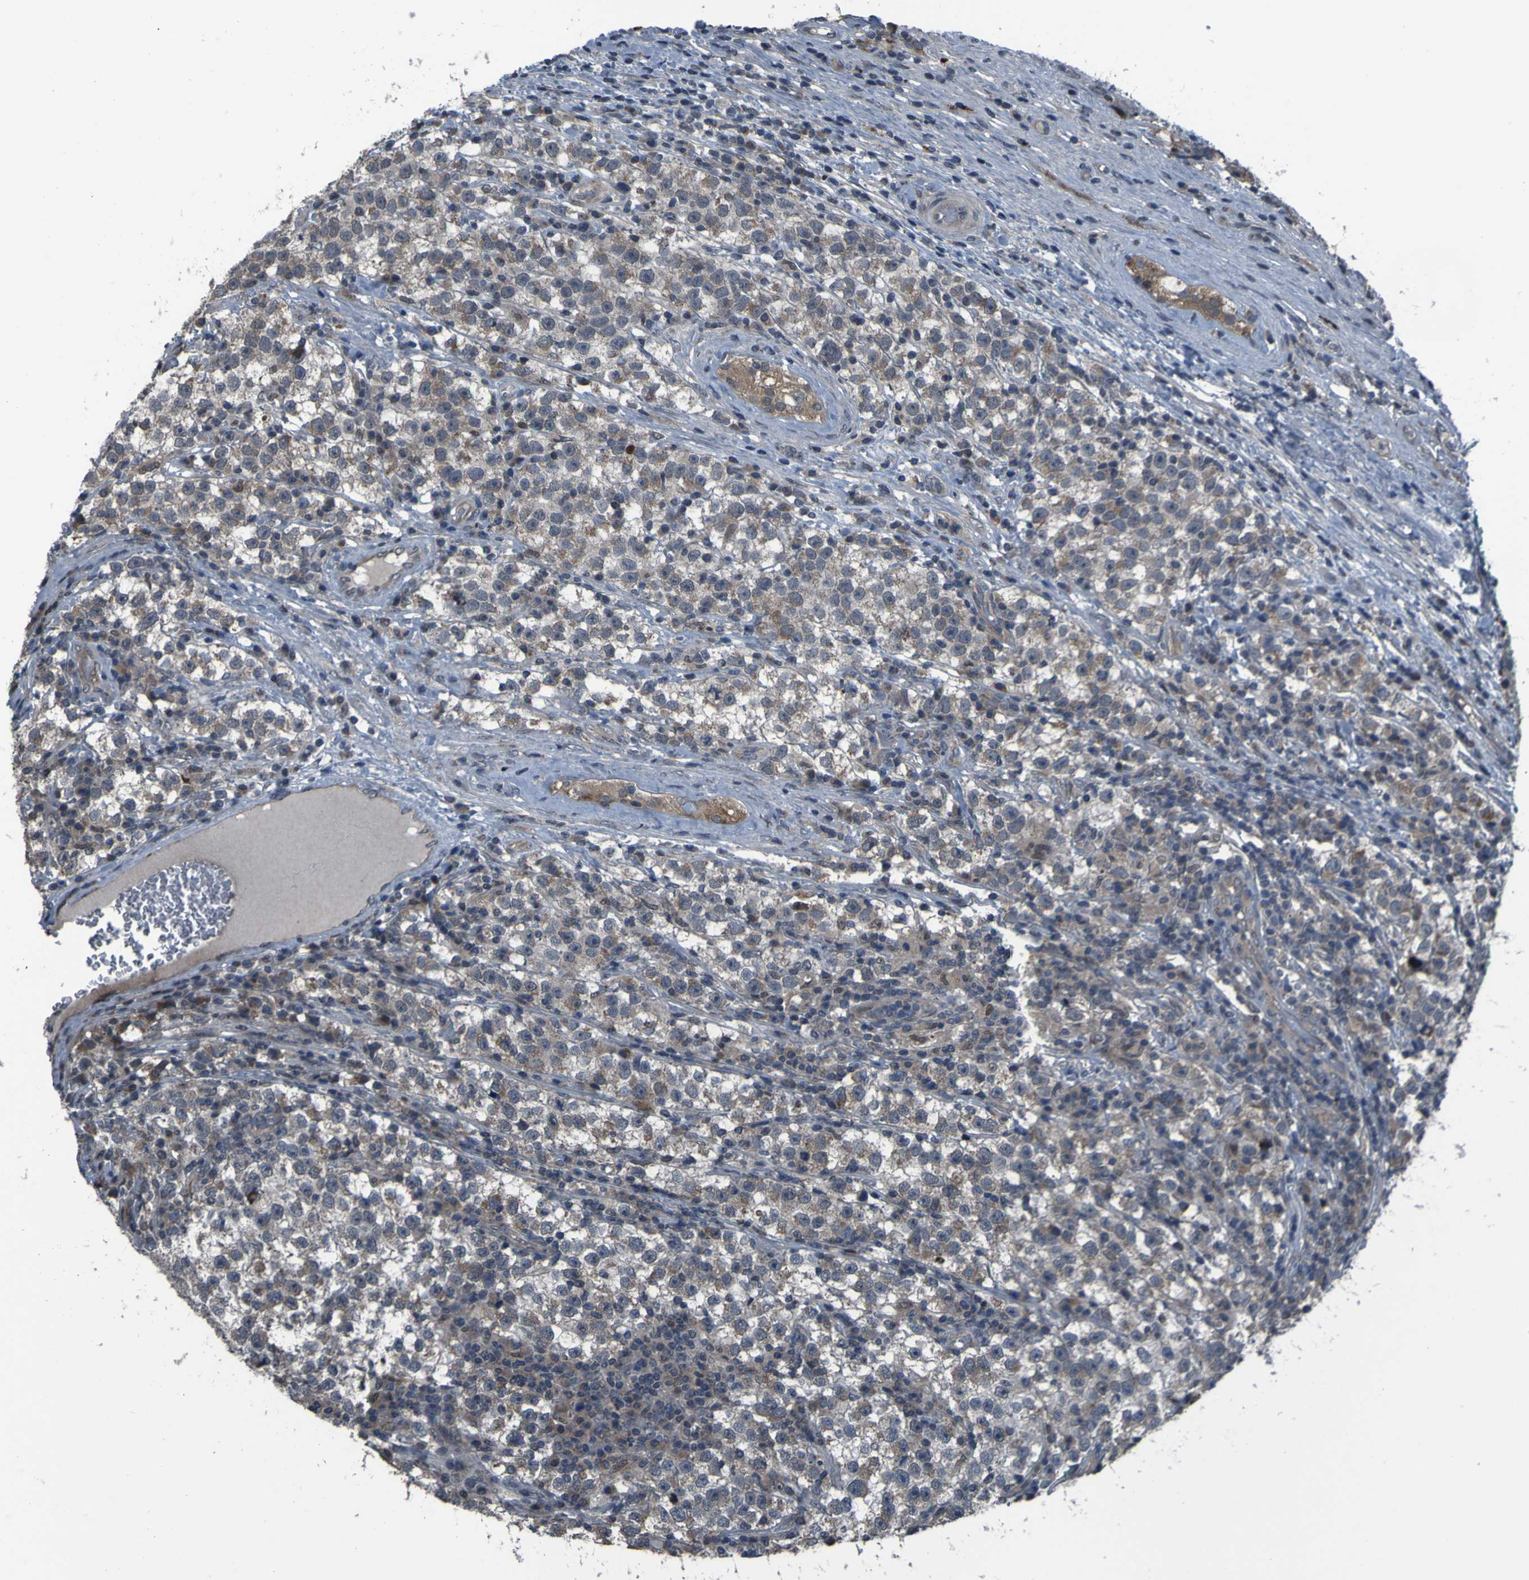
{"staining": {"intensity": "moderate", "quantity": "25%-75%", "location": "cytoplasmic/membranous"}, "tissue": "testis cancer", "cell_type": "Tumor cells", "image_type": "cancer", "snomed": [{"axis": "morphology", "description": "Seminoma, NOS"}, {"axis": "topography", "description": "Testis"}], "caption": "Testis cancer (seminoma) tissue exhibits moderate cytoplasmic/membranous staining in about 25%-75% of tumor cells, visualized by immunohistochemistry.", "gene": "OSTM1", "patient": {"sex": "male", "age": 22}}